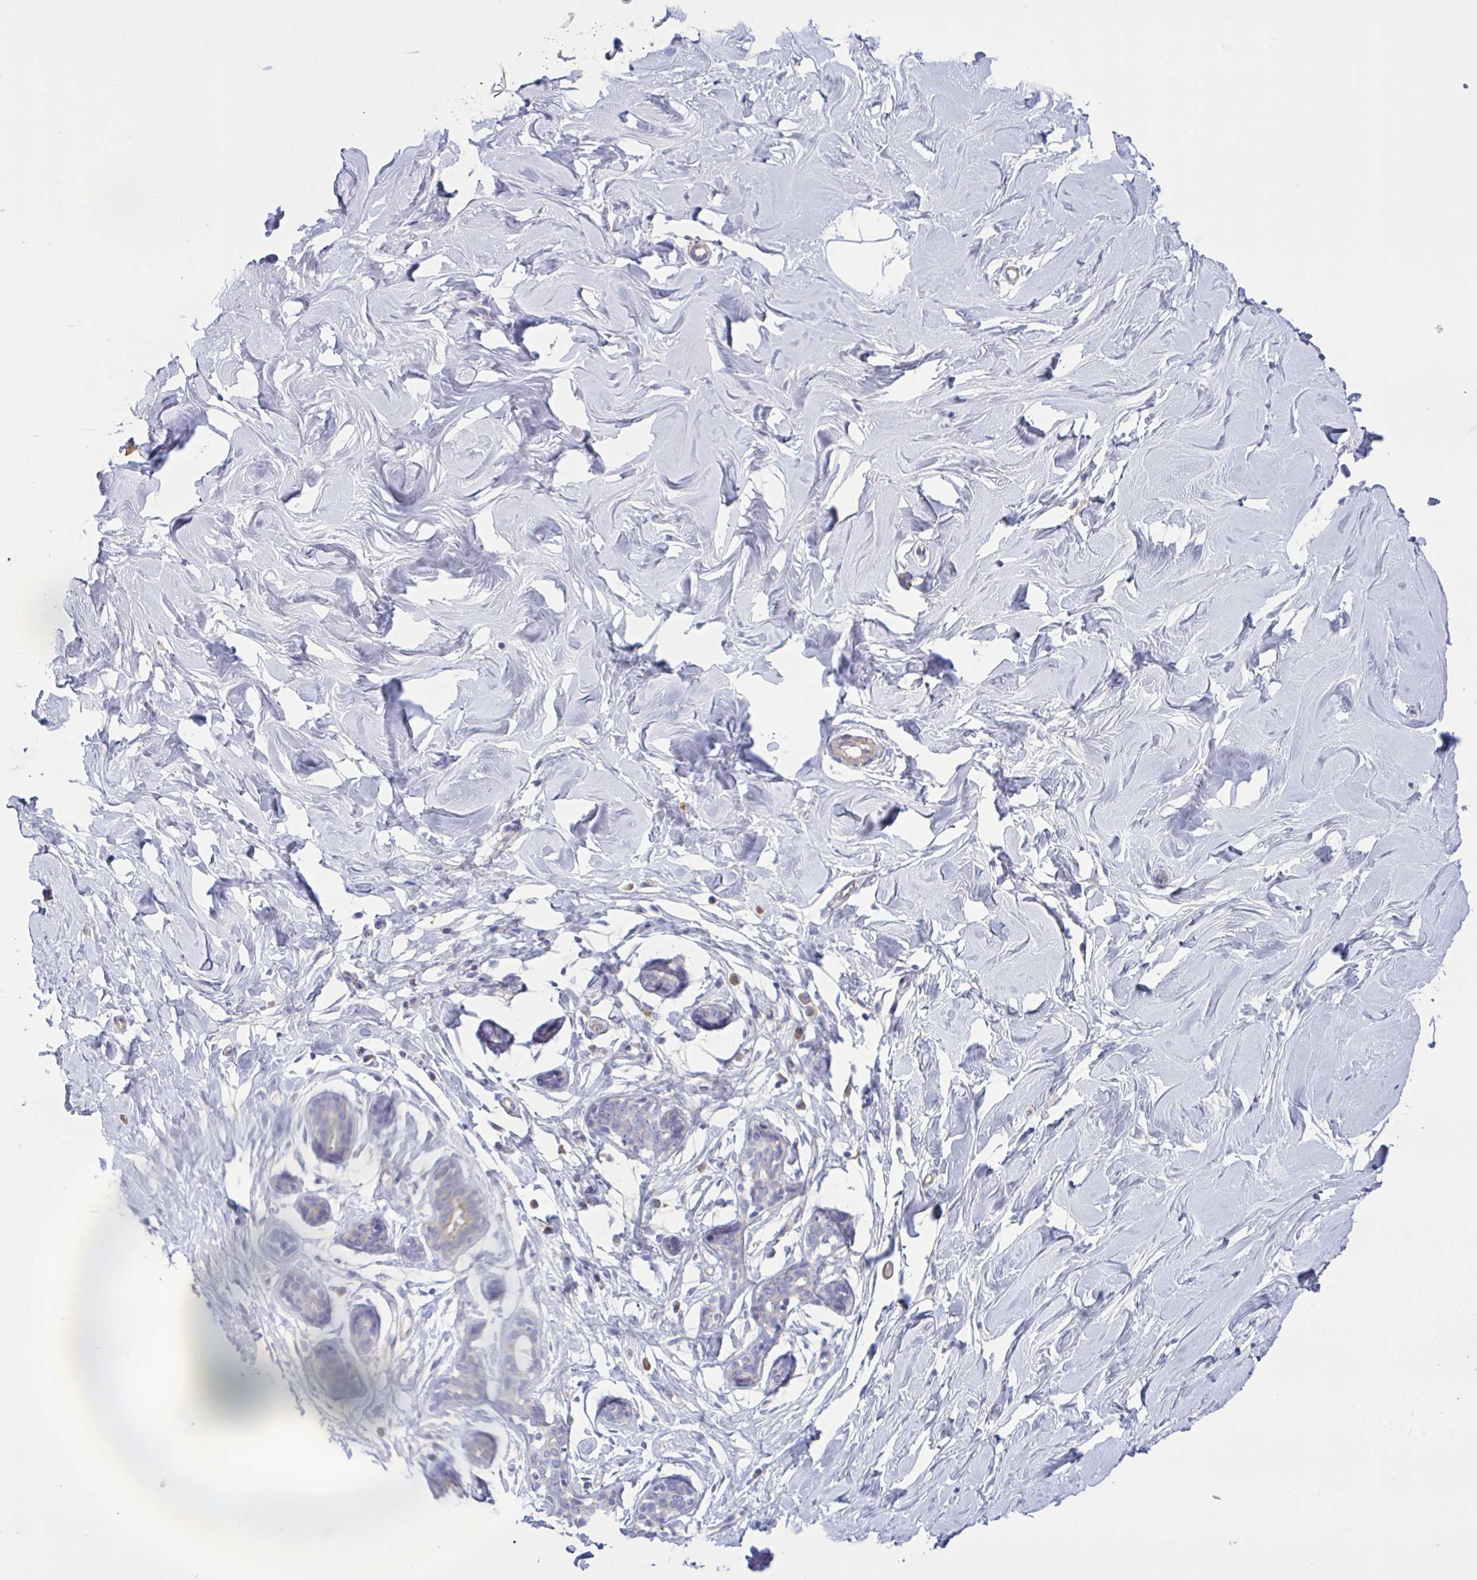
{"staining": {"intensity": "negative", "quantity": "none", "location": "none"}, "tissue": "breast", "cell_type": "Adipocytes", "image_type": "normal", "snomed": [{"axis": "morphology", "description": "Normal tissue, NOS"}, {"axis": "topography", "description": "Breast"}], "caption": "IHC of normal breast shows no positivity in adipocytes.", "gene": "SLC66A1", "patient": {"sex": "female", "age": 27}}